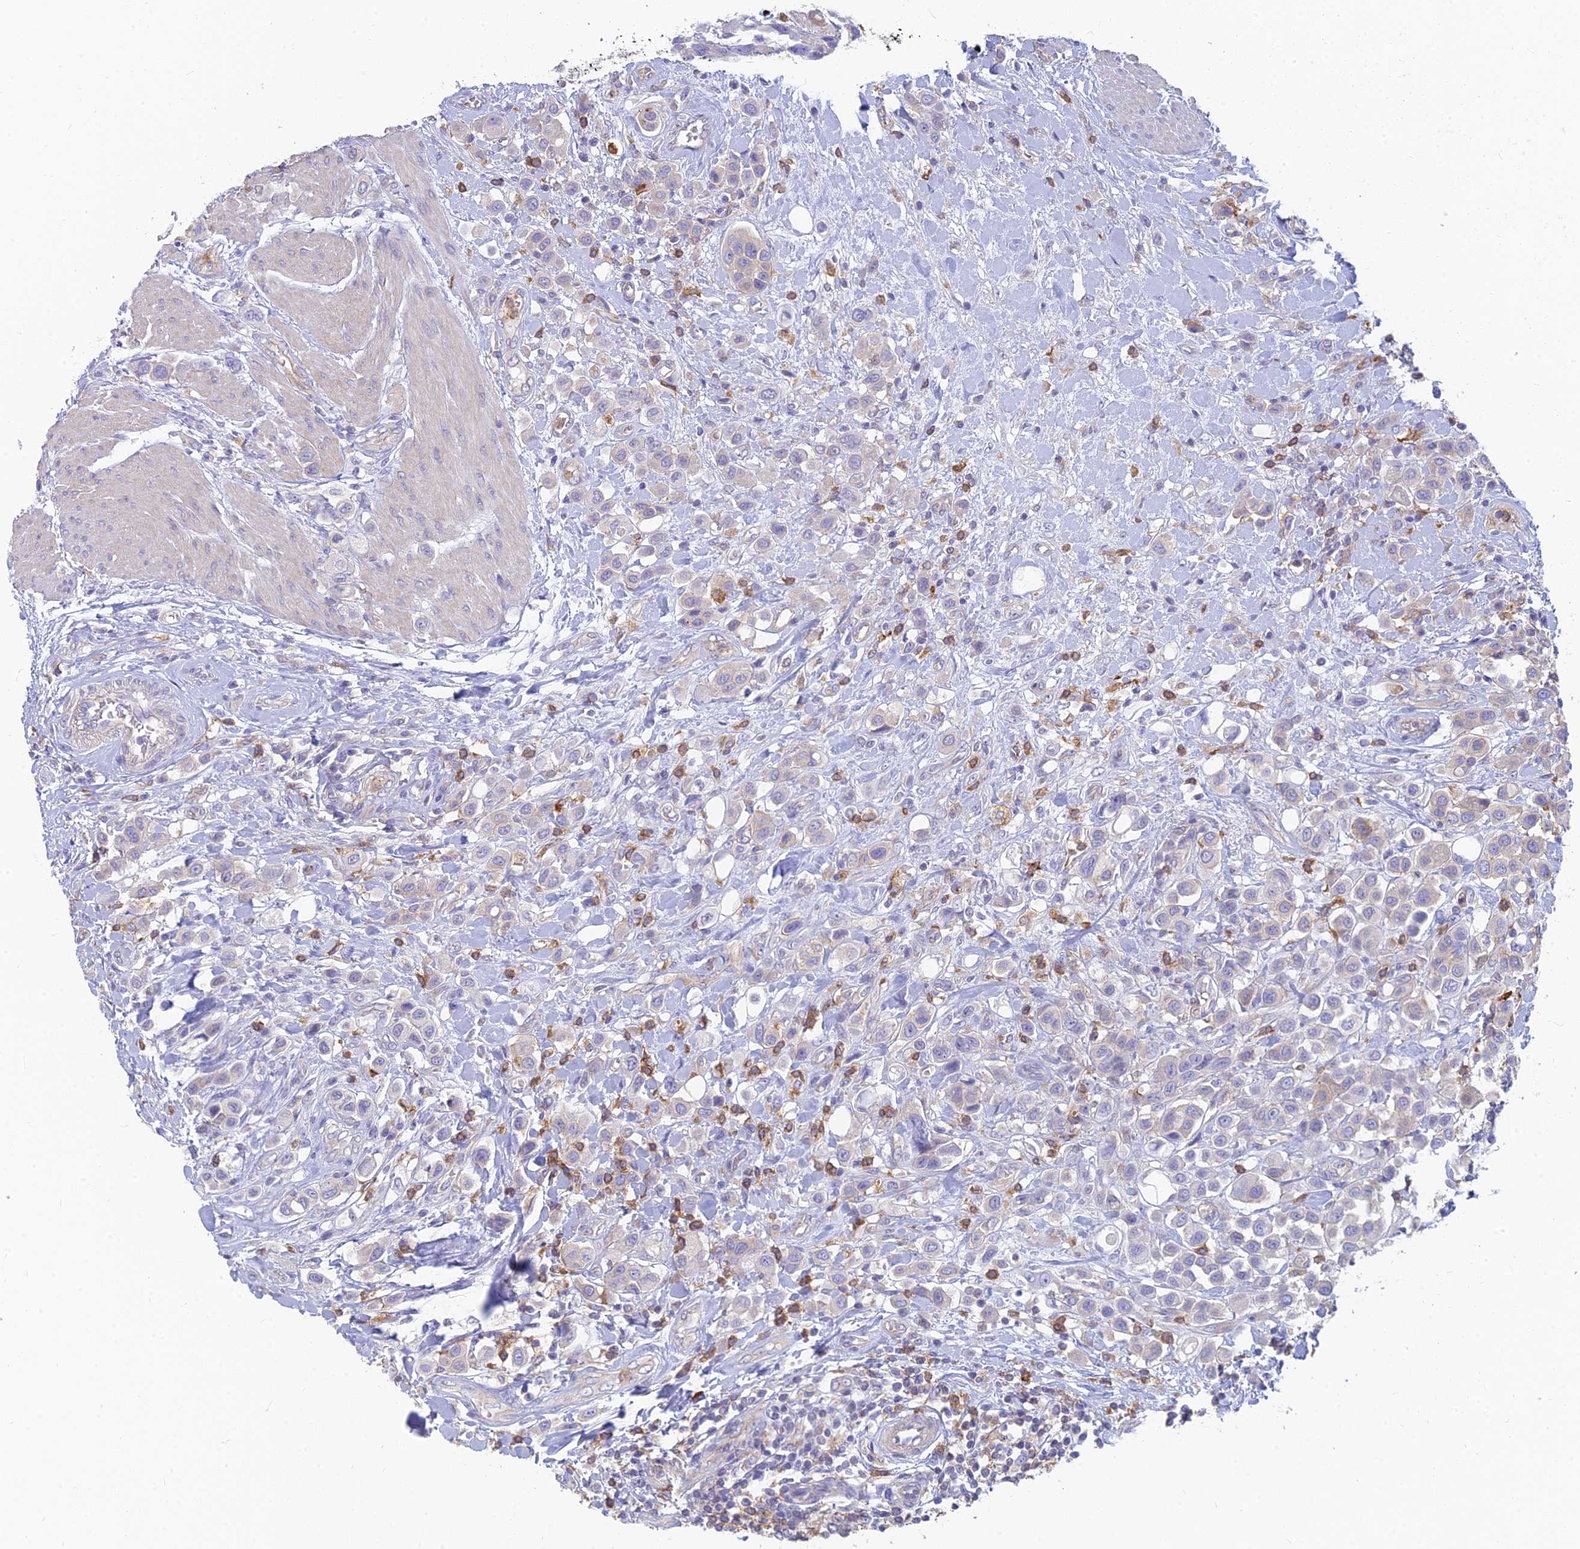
{"staining": {"intensity": "negative", "quantity": "none", "location": "none"}, "tissue": "urothelial cancer", "cell_type": "Tumor cells", "image_type": "cancer", "snomed": [{"axis": "morphology", "description": "Urothelial carcinoma, High grade"}, {"axis": "topography", "description": "Urinary bladder"}], "caption": "Tumor cells are negative for protein expression in human urothelial cancer. Nuclei are stained in blue.", "gene": "STRN4", "patient": {"sex": "male", "age": 50}}